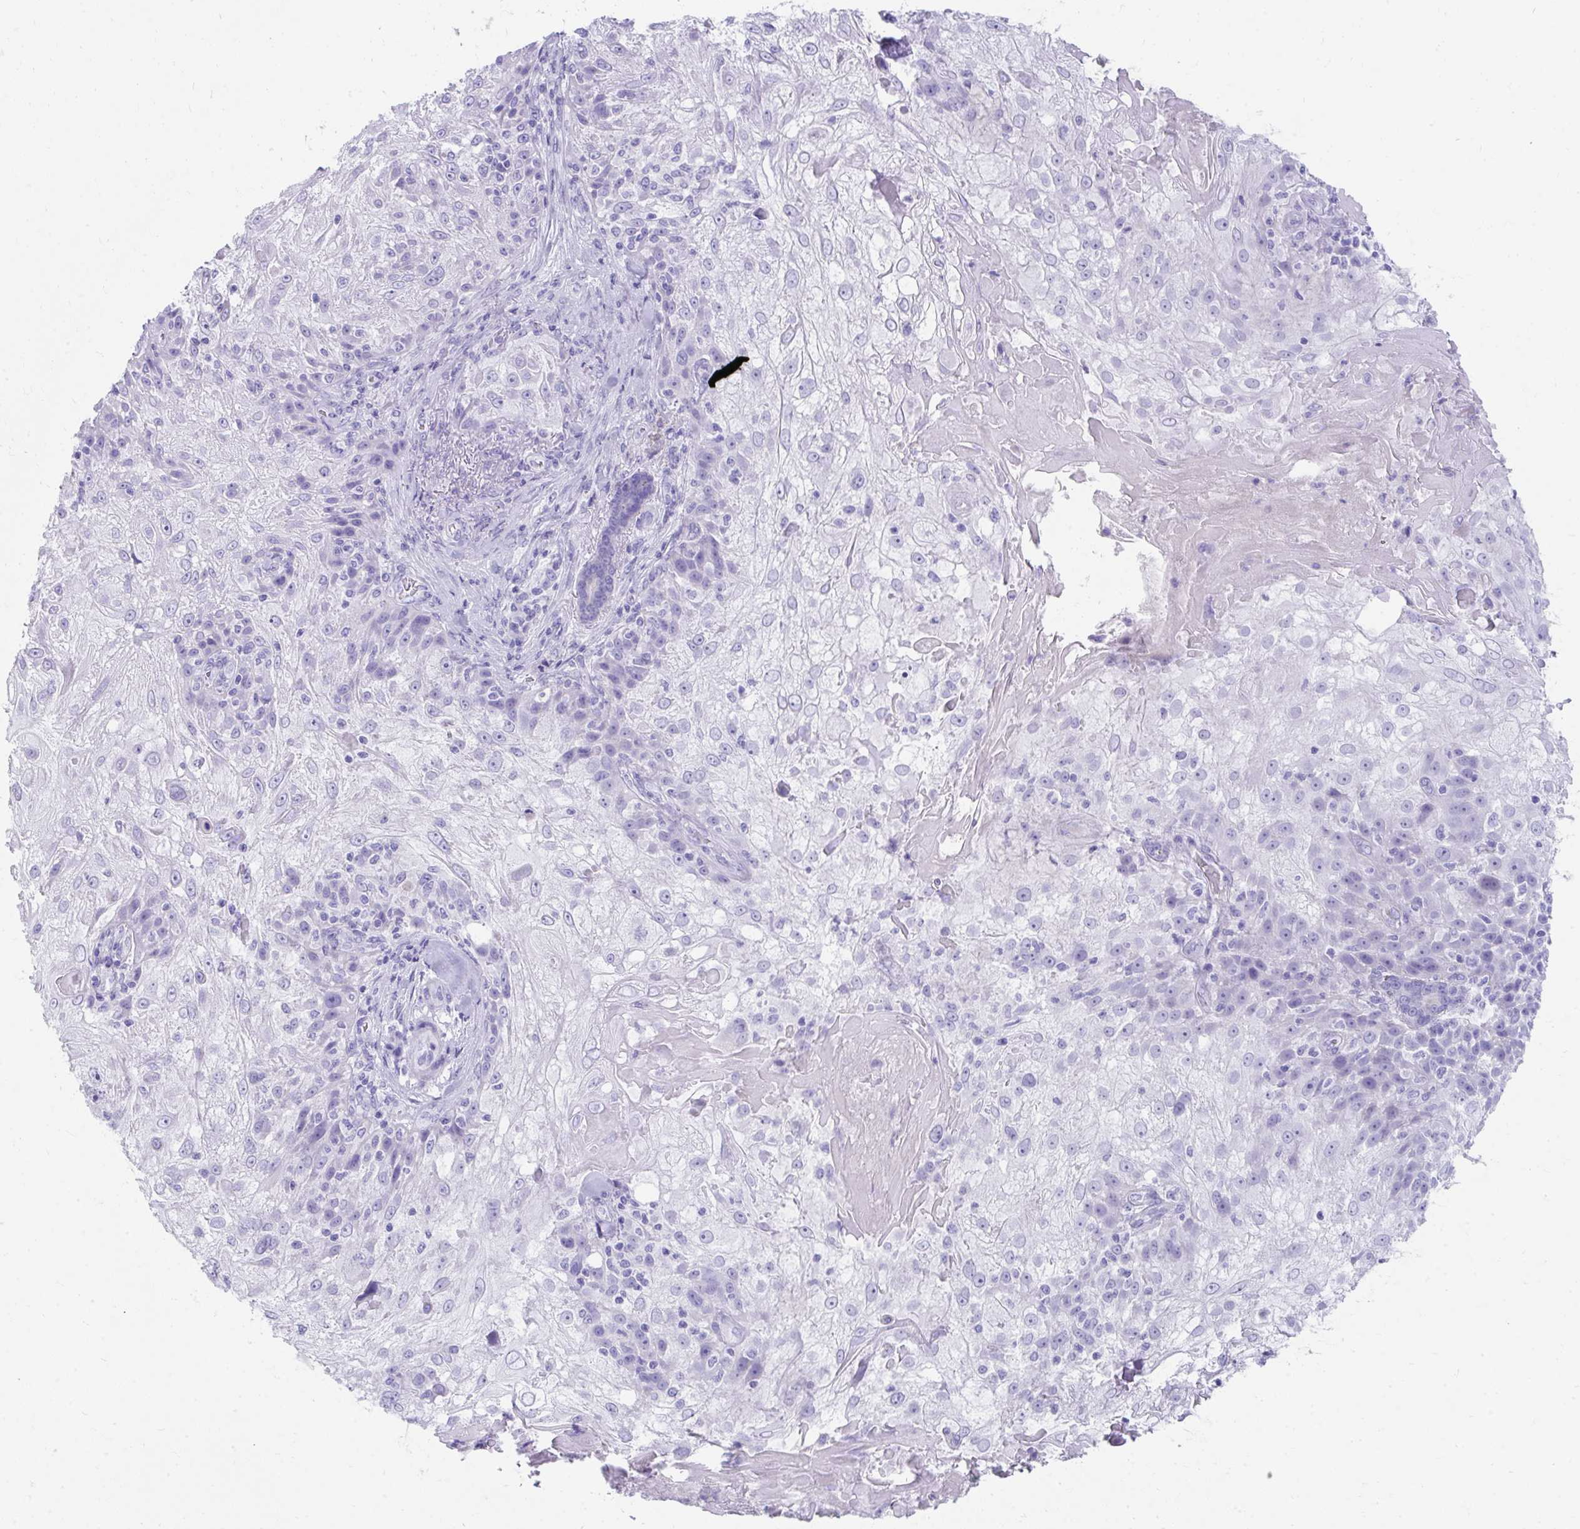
{"staining": {"intensity": "negative", "quantity": "none", "location": "none"}, "tissue": "skin cancer", "cell_type": "Tumor cells", "image_type": "cancer", "snomed": [{"axis": "morphology", "description": "Normal tissue, NOS"}, {"axis": "morphology", "description": "Squamous cell carcinoma, NOS"}, {"axis": "topography", "description": "Skin"}], "caption": "Immunohistochemical staining of human skin cancer shows no significant staining in tumor cells.", "gene": "SEC14L3", "patient": {"sex": "female", "age": 83}}